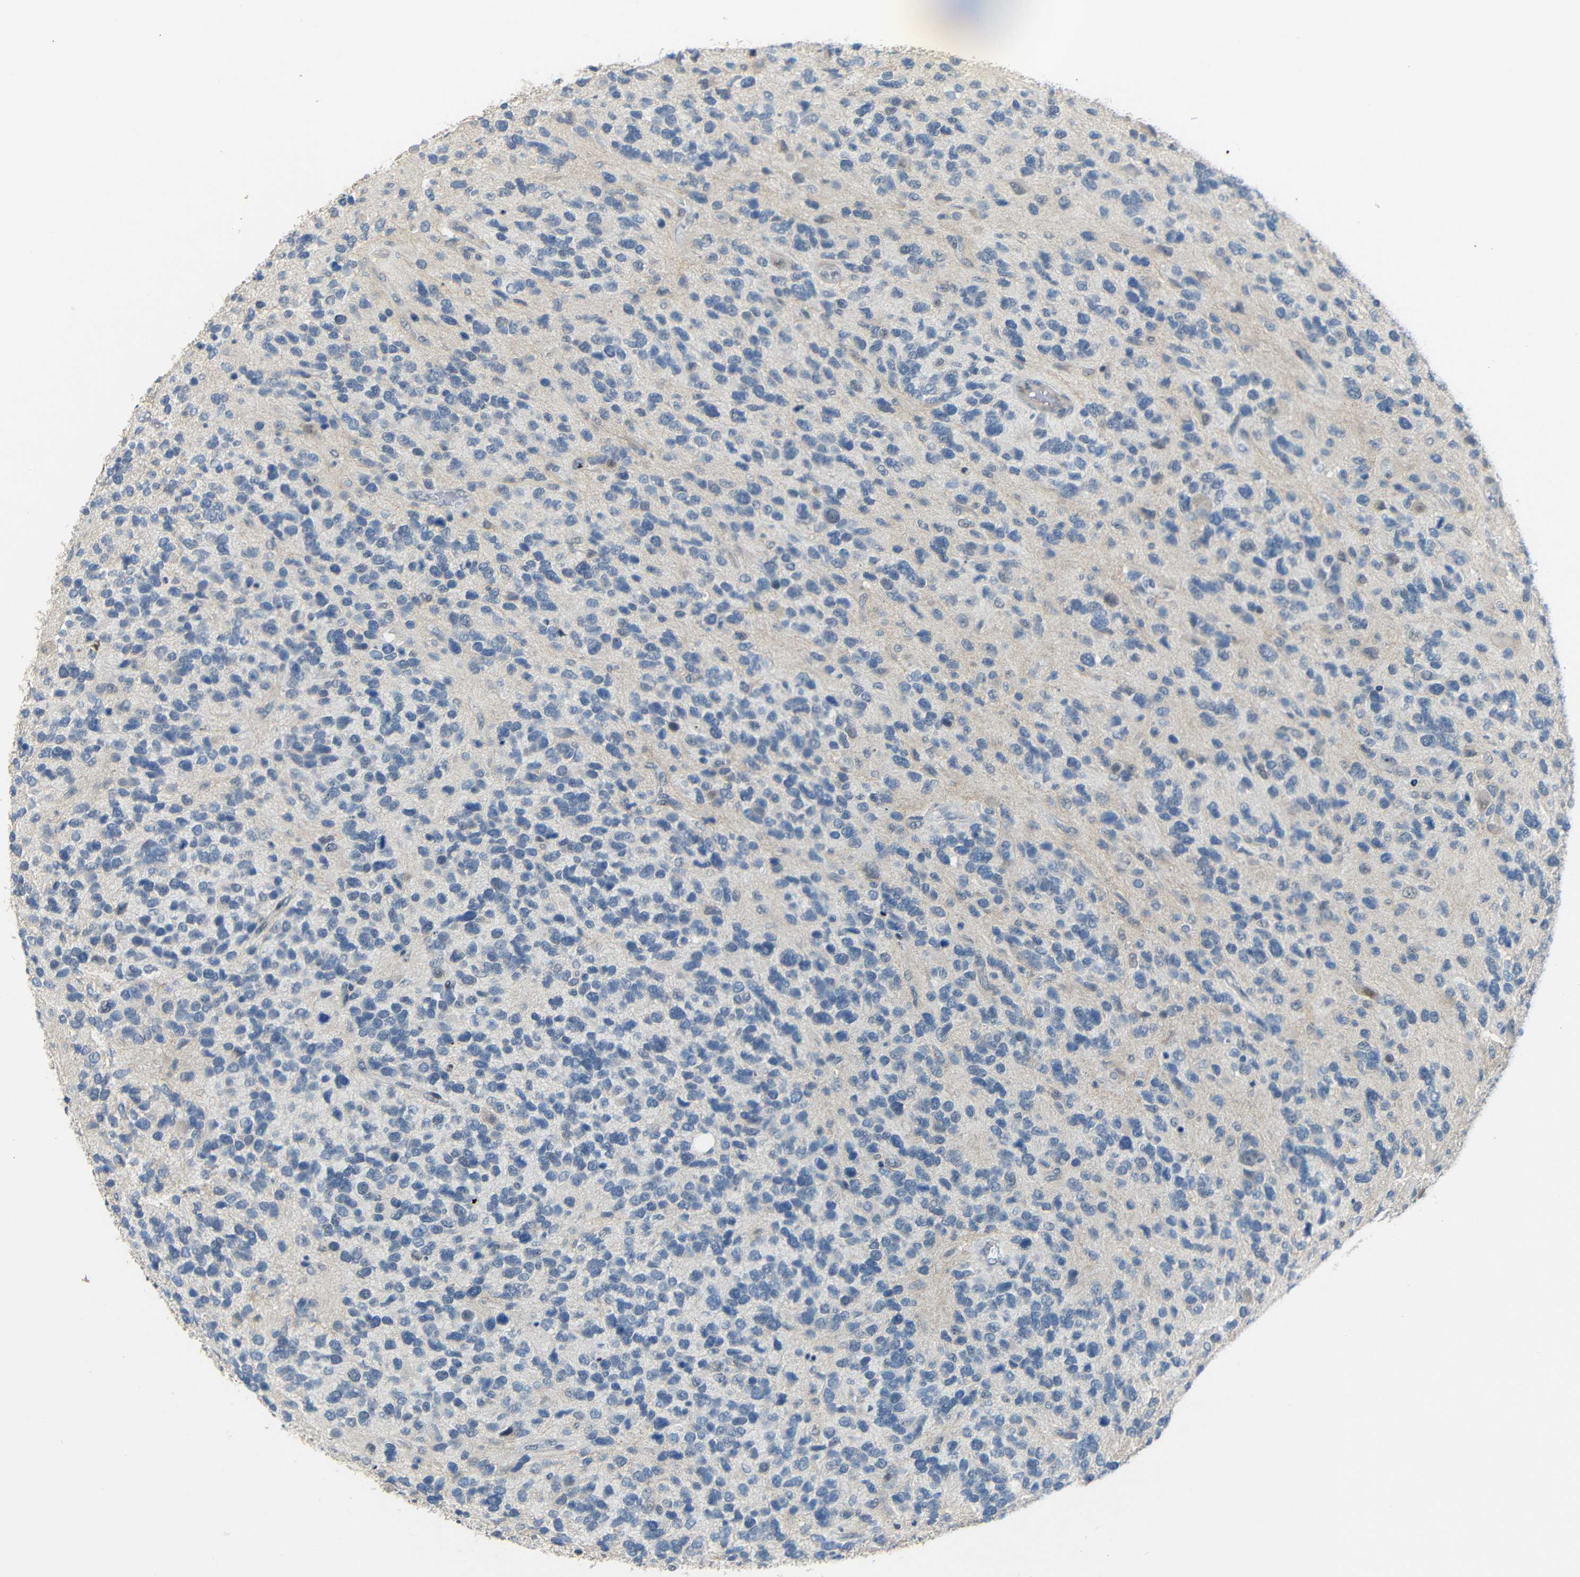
{"staining": {"intensity": "negative", "quantity": "none", "location": "none"}, "tissue": "glioma", "cell_type": "Tumor cells", "image_type": "cancer", "snomed": [{"axis": "morphology", "description": "Glioma, malignant, High grade"}, {"axis": "topography", "description": "Brain"}], "caption": "Protein analysis of glioma displays no significant staining in tumor cells.", "gene": "GPR158", "patient": {"sex": "female", "age": 58}}